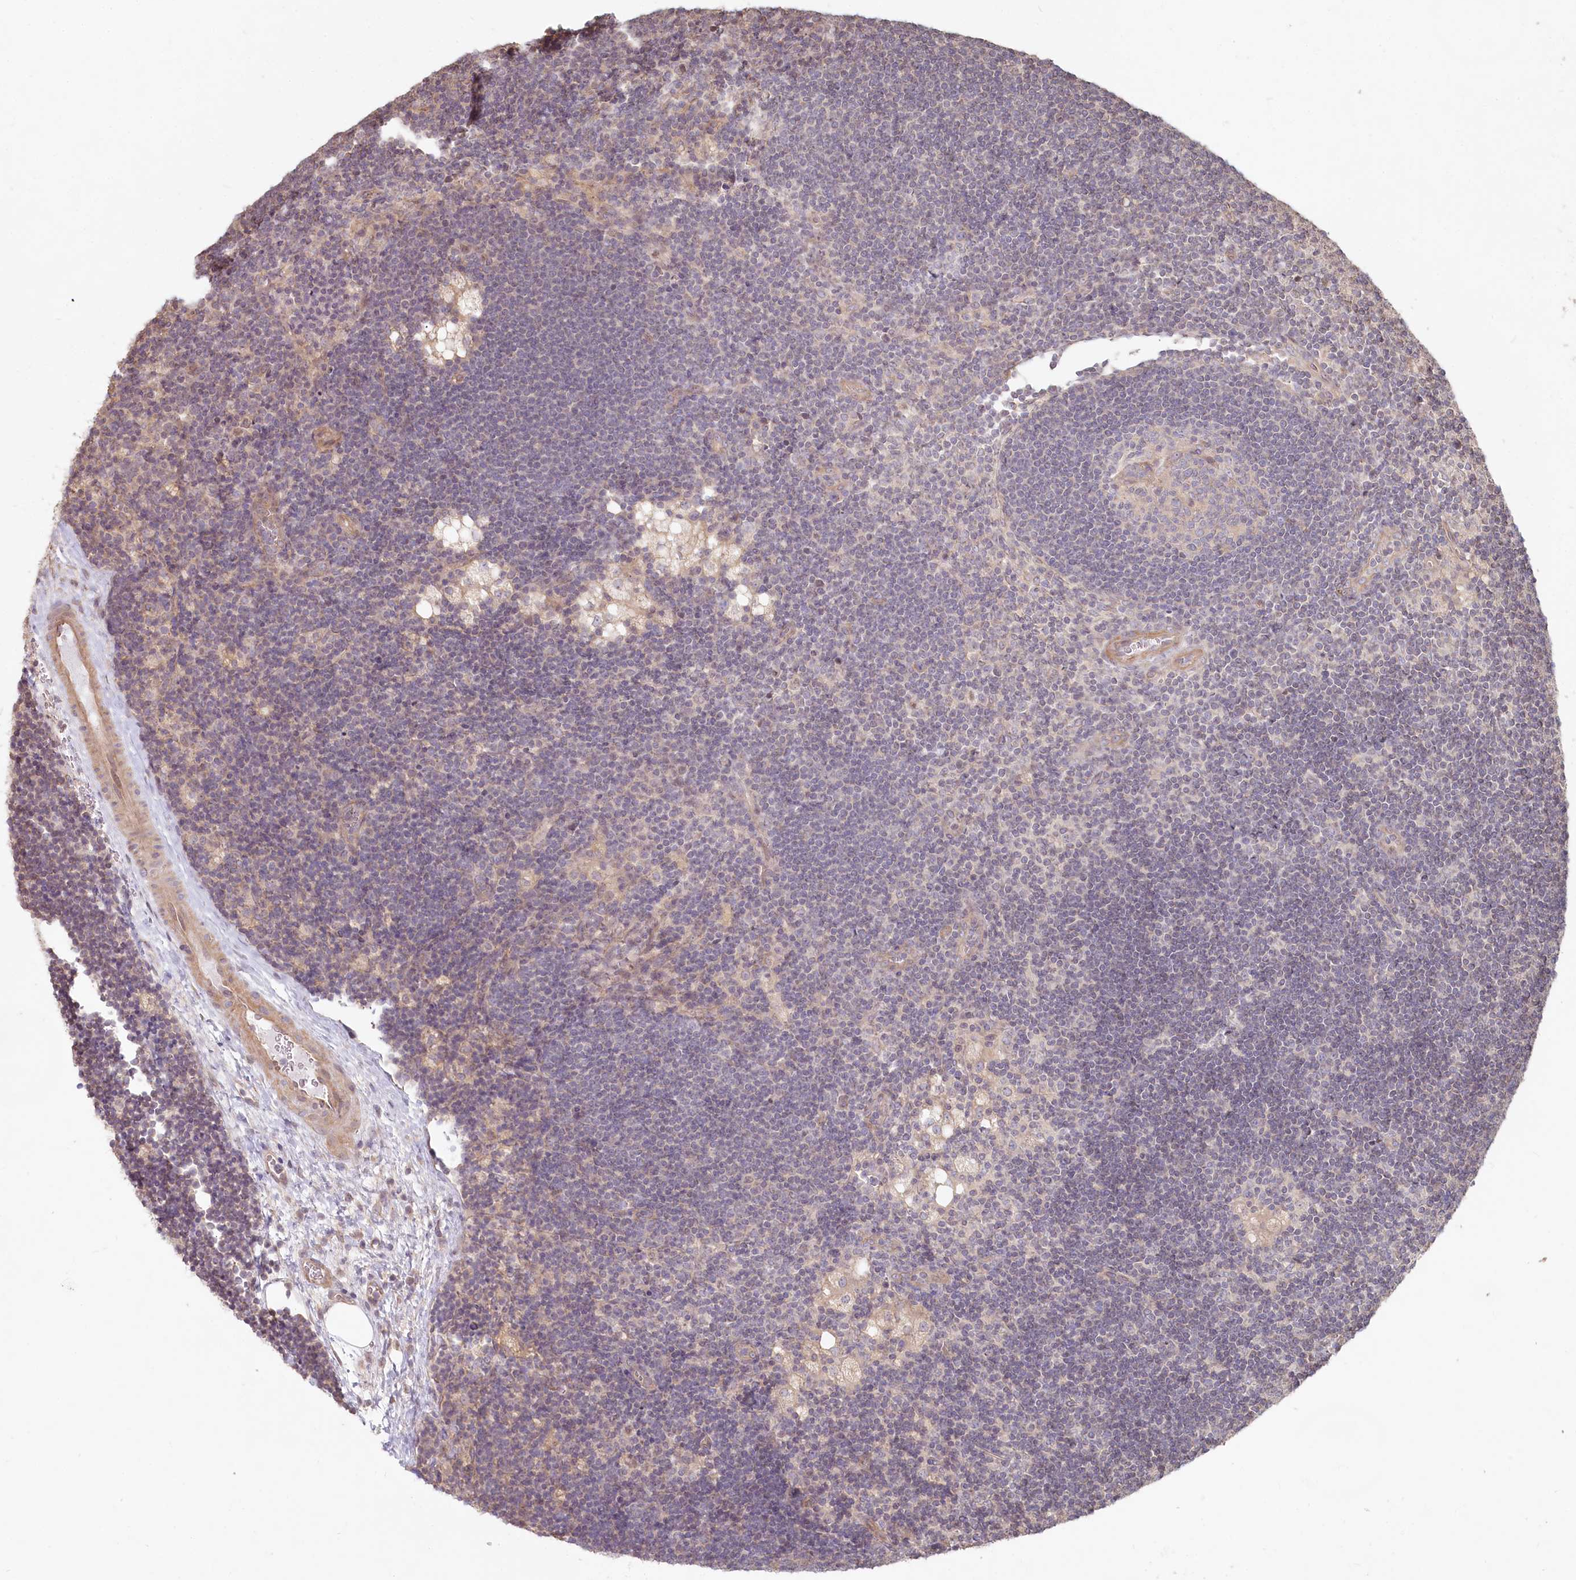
{"staining": {"intensity": "negative", "quantity": "none", "location": "none"}, "tissue": "lymph node", "cell_type": "Germinal center cells", "image_type": "normal", "snomed": [{"axis": "morphology", "description": "Normal tissue, NOS"}, {"axis": "topography", "description": "Lymph node"}], "caption": "Lymph node was stained to show a protein in brown. There is no significant expression in germinal center cells. (DAB (3,3'-diaminobenzidine) IHC, high magnification).", "gene": "TCHP", "patient": {"sex": "male", "age": 24}}